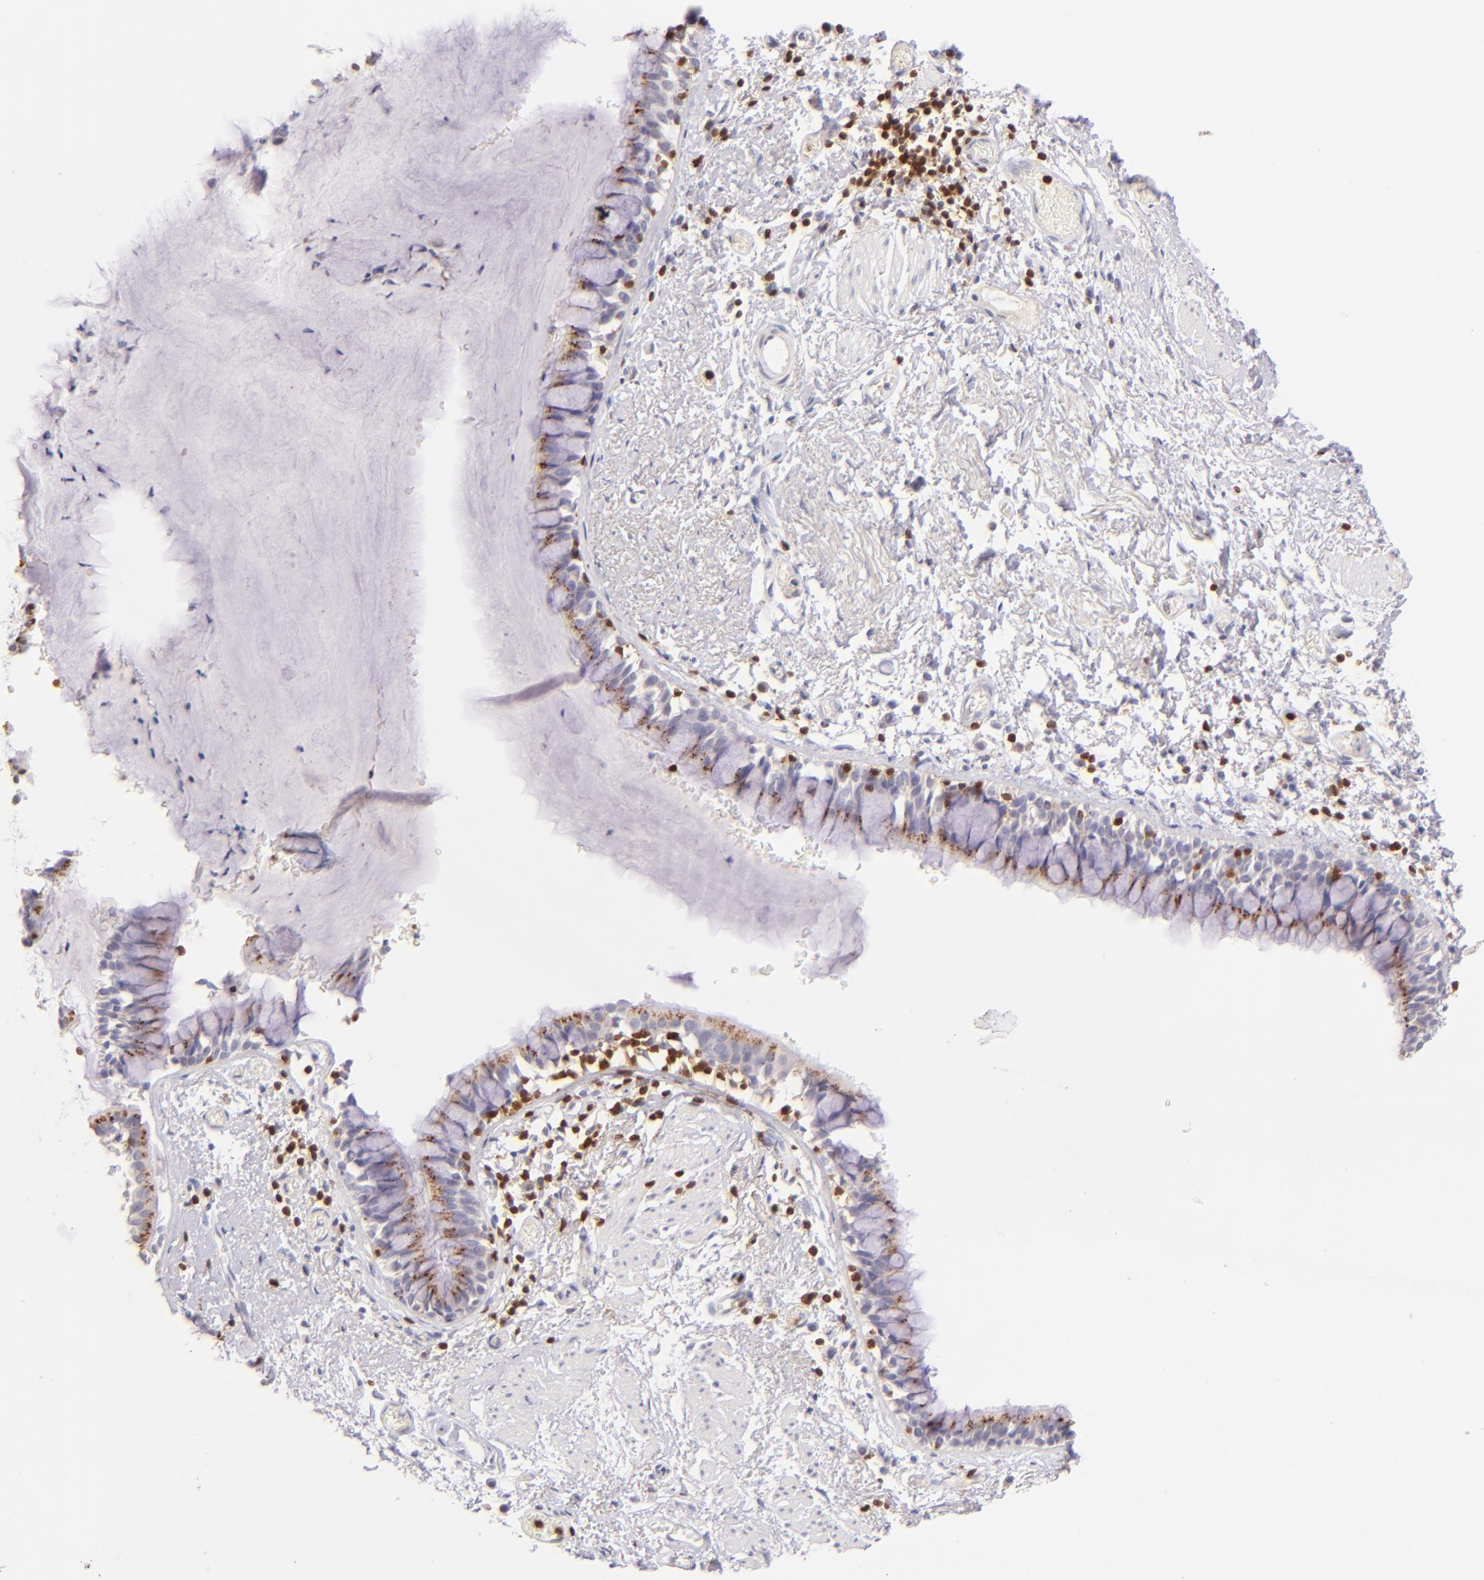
{"staining": {"intensity": "moderate", "quantity": ">75%", "location": "cytoplasmic/membranous"}, "tissue": "bronchus", "cell_type": "Respiratory epithelial cells", "image_type": "normal", "snomed": [{"axis": "morphology", "description": "Normal tissue, NOS"}, {"axis": "topography", "description": "Lymph node of abdomen"}, {"axis": "topography", "description": "Lymph node of pelvis"}], "caption": "Benign bronchus shows moderate cytoplasmic/membranous positivity in about >75% of respiratory epithelial cells.", "gene": "ZAP70", "patient": {"sex": "female", "age": 65}}